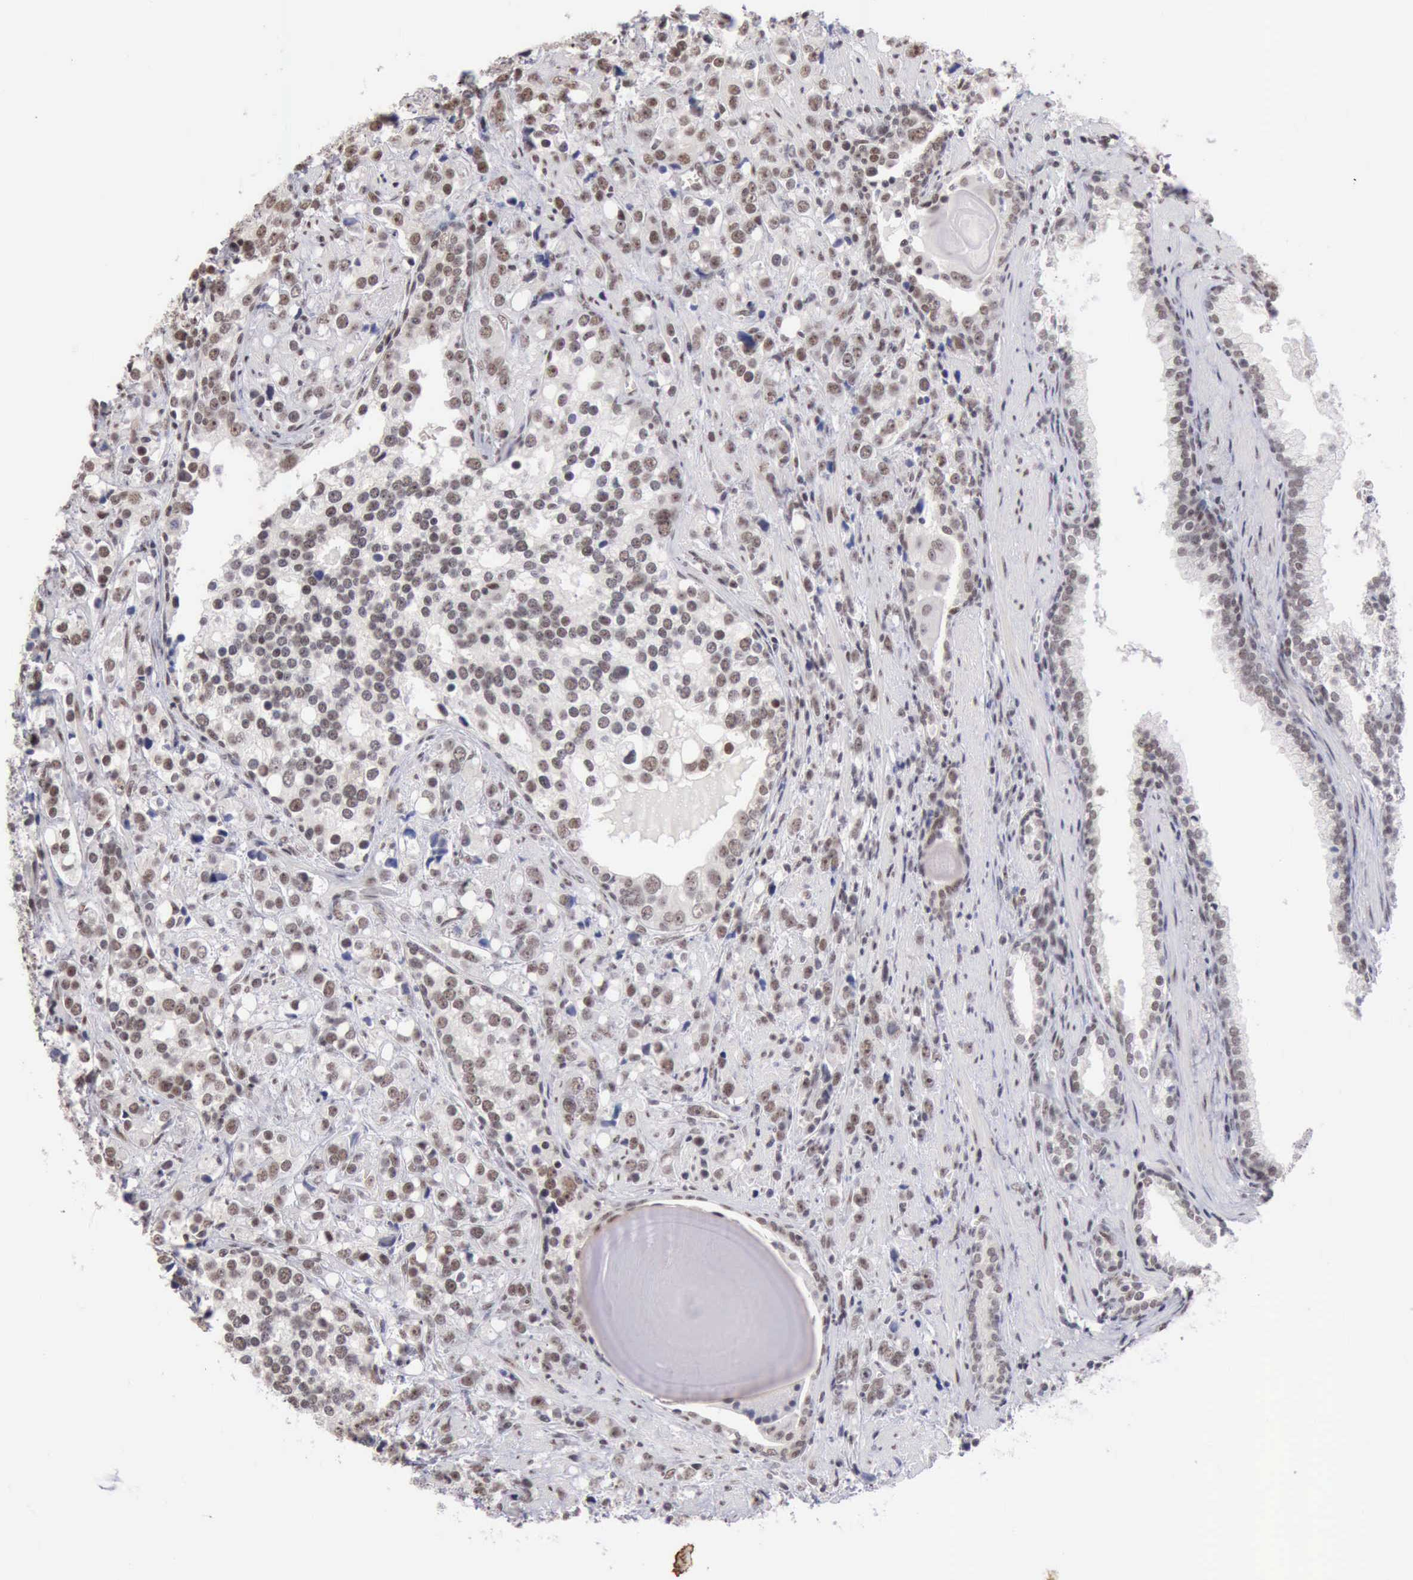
{"staining": {"intensity": "weak", "quantity": "25%-75%", "location": "nuclear"}, "tissue": "prostate cancer", "cell_type": "Tumor cells", "image_type": "cancer", "snomed": [{"axis": "morphology", "description": "Adenocarcinoma, High grade"}, {"axis": "topography", "description": "Prostate"}], "caption": "Protein expression analysis of prostate cancer reveals weak nuclear expression in approximately 25%-75% of tumor cells. (IHC, brightfield microscopy, high magnification).", "gene": "TAF1", "patient": {"sex": "male", "age": 71}}